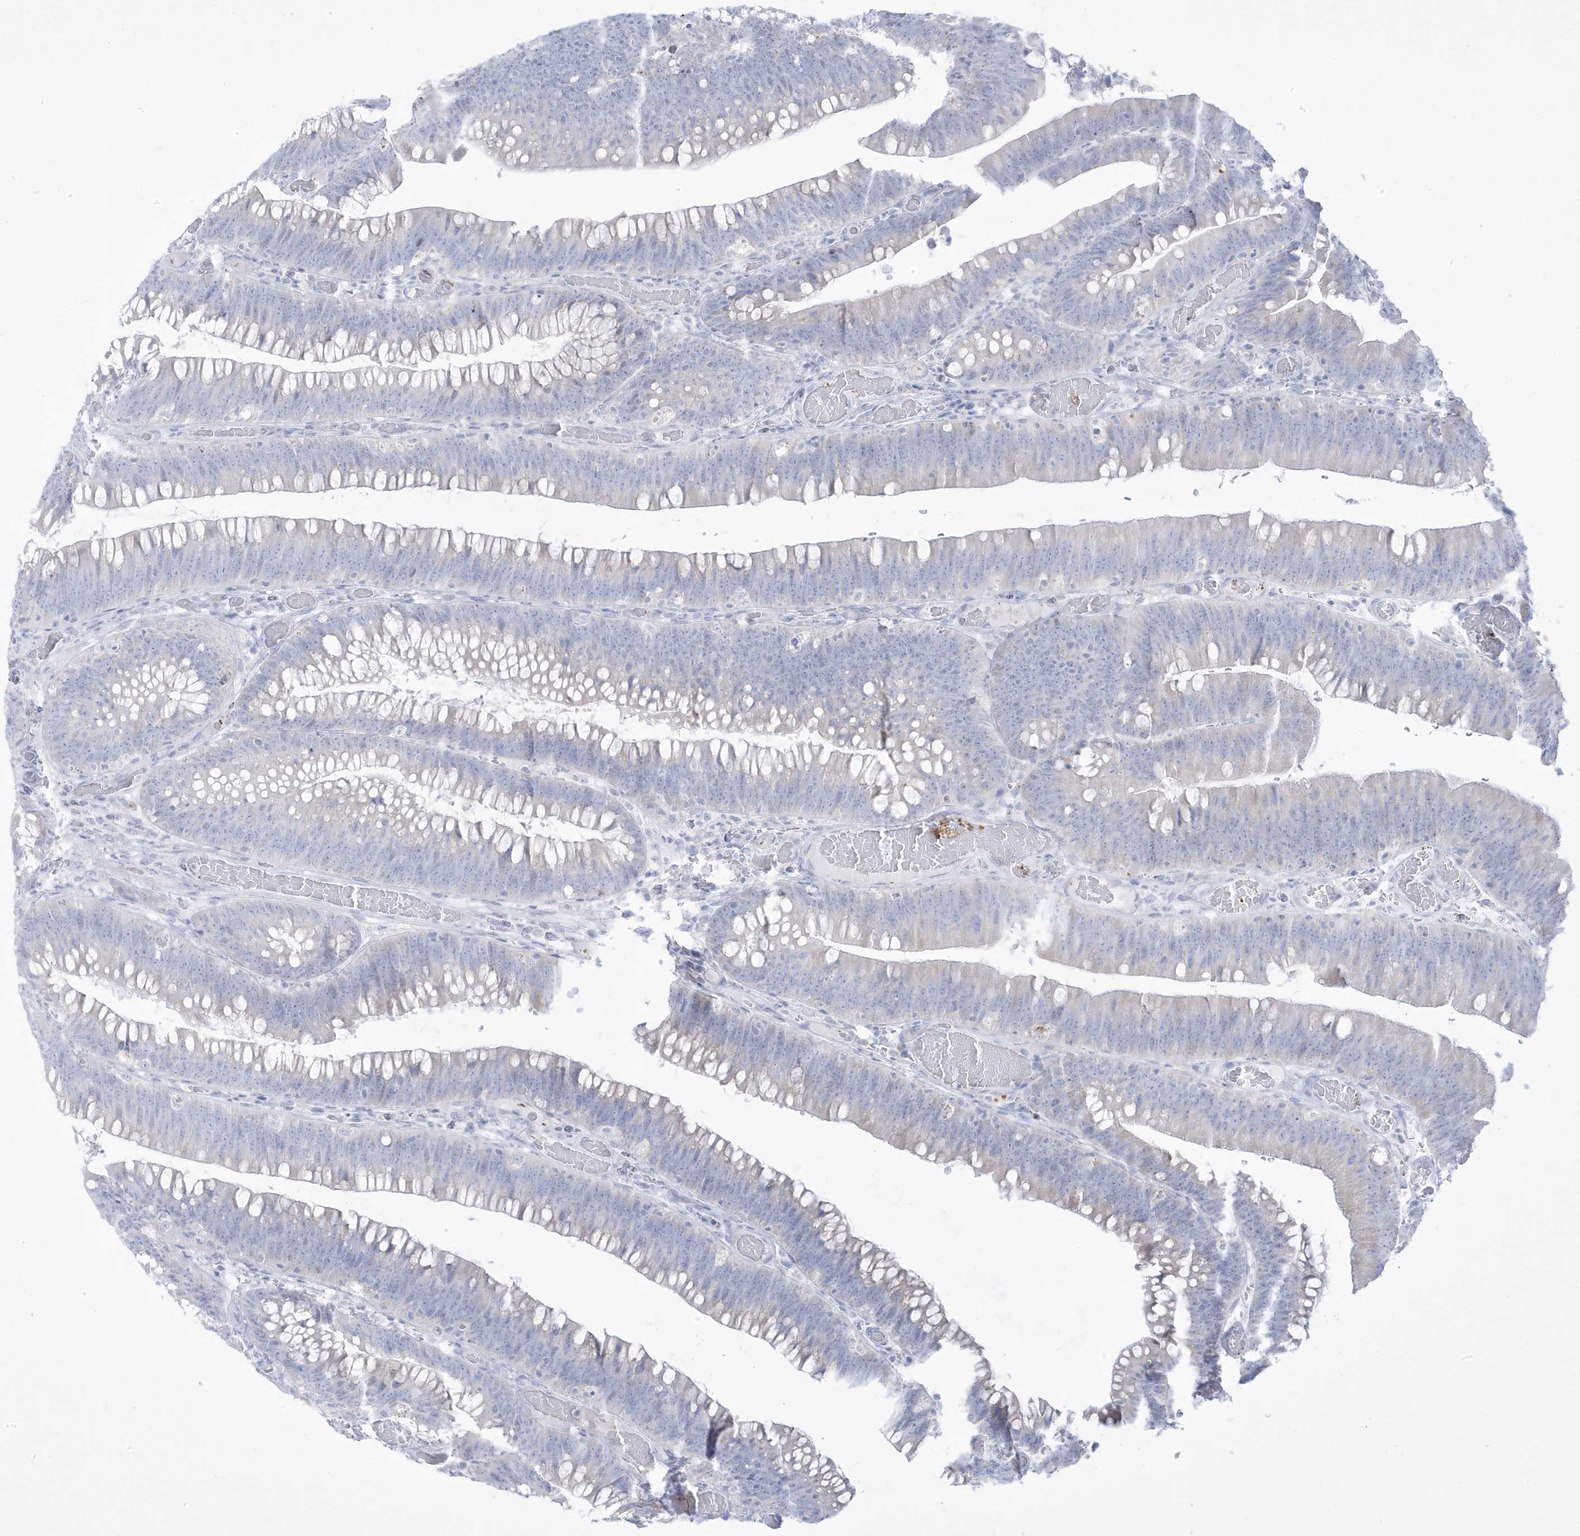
{"staining": {"intensity": "negative", "quantity": "none", "location": "none"}, "tissue": "colorectal cancer", "cell_type": "Tumor cells", "image_type": "cancer", "snomed": [{"axis": "morphology", "description": "Normal tissue, NOS"}, {"axis": "topography", "description": "Colon"}], "caption": "IHC micrograph of colorectal cancer stained for a protein (brown), which exhibits no expression in tumor cells.", "gene": "ADAMTSL3", "patient": {"sex": "female", "age": 82}}